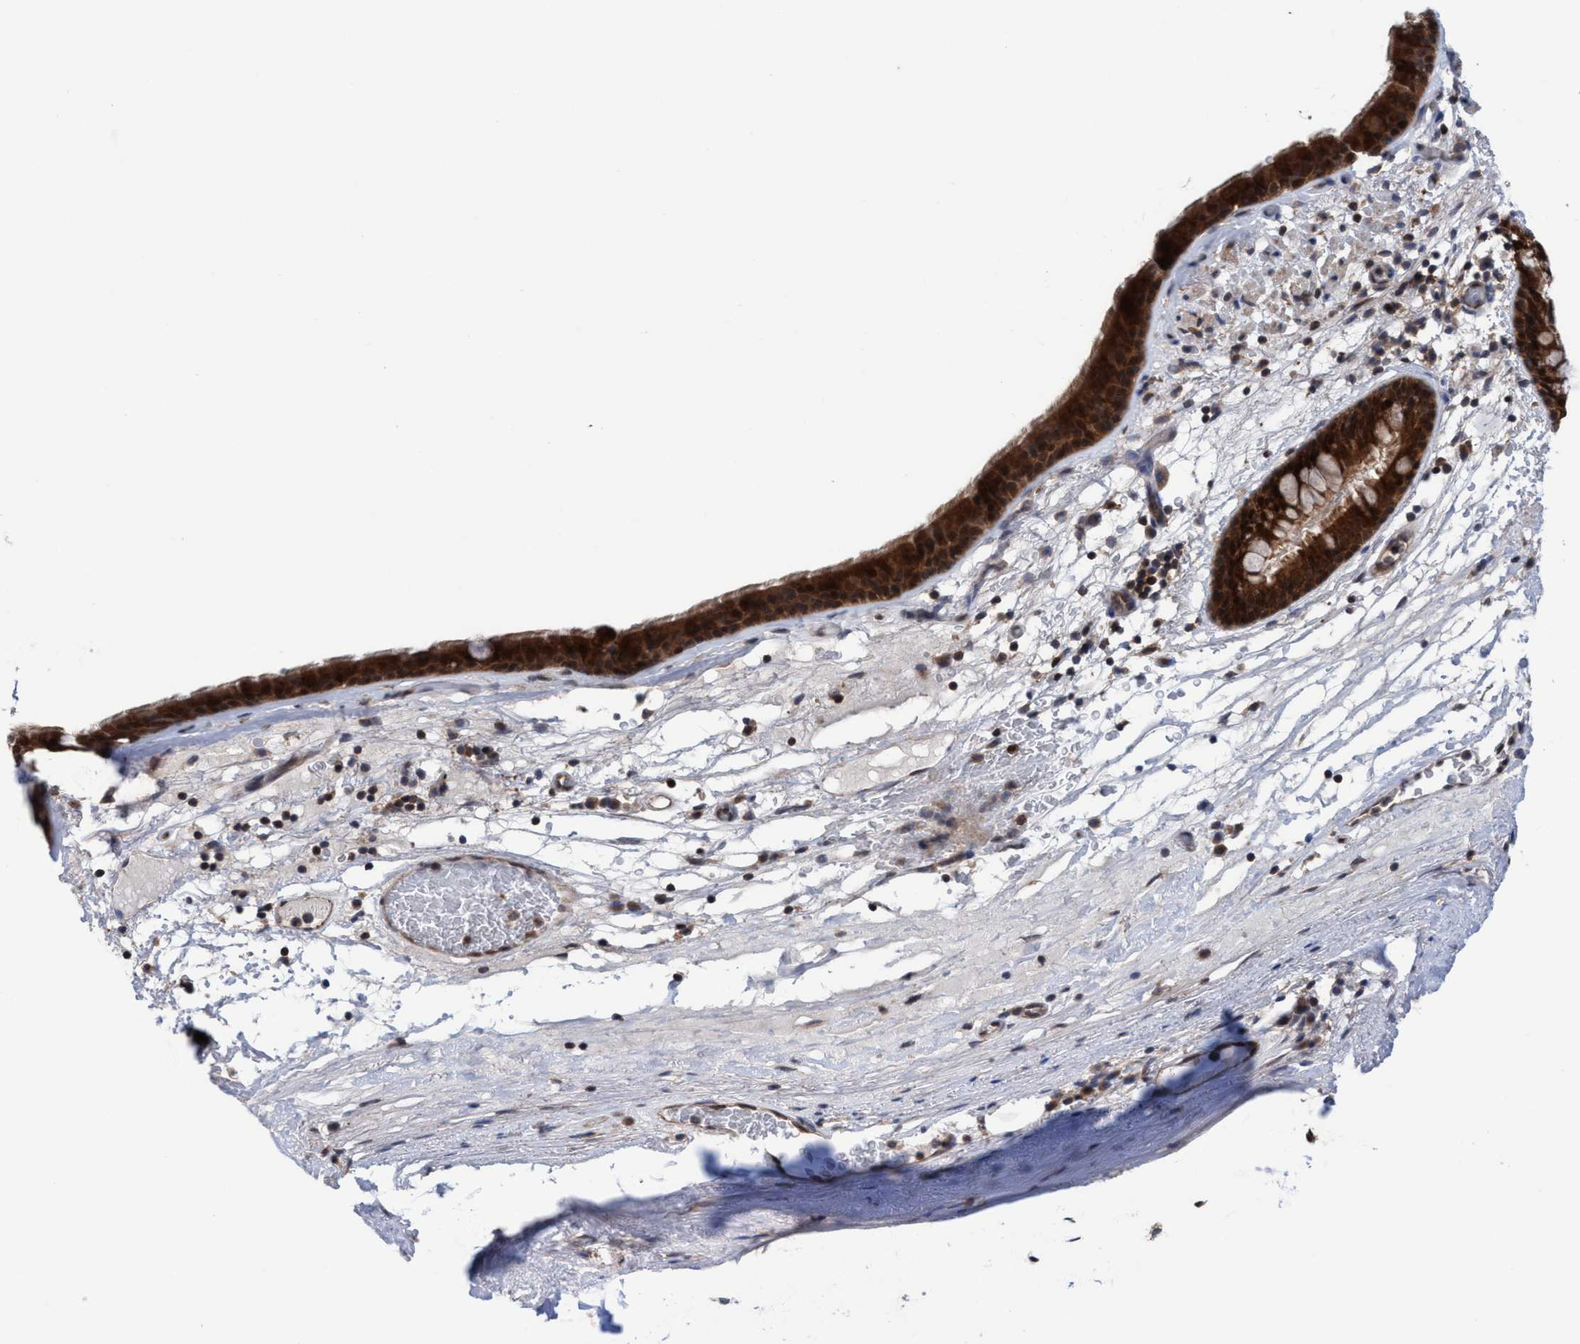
{"staining": {"intensity": "strong", "quantity": ">75%", "location": "cytoplasmic/membranous,nuclear"}, "tissue": "bronchus", "cell_type": "Respiratory epithelial cells", "image_type": "normal", "snomed": [{"axis": "morphology", "description": "Normal tissue, NOS"}, {"axis": "topography", "description": "Cartilage tissue"}], "caption": "Immunohistochemical staining of unremarkable bronchus shows high levels of strong cytoplasmic/membranous,nuclear positivity in approximately >75% of respiratory epithelial cells.", "gene": "GLOD4", "patient": {"sex": "female", "age": 63}}